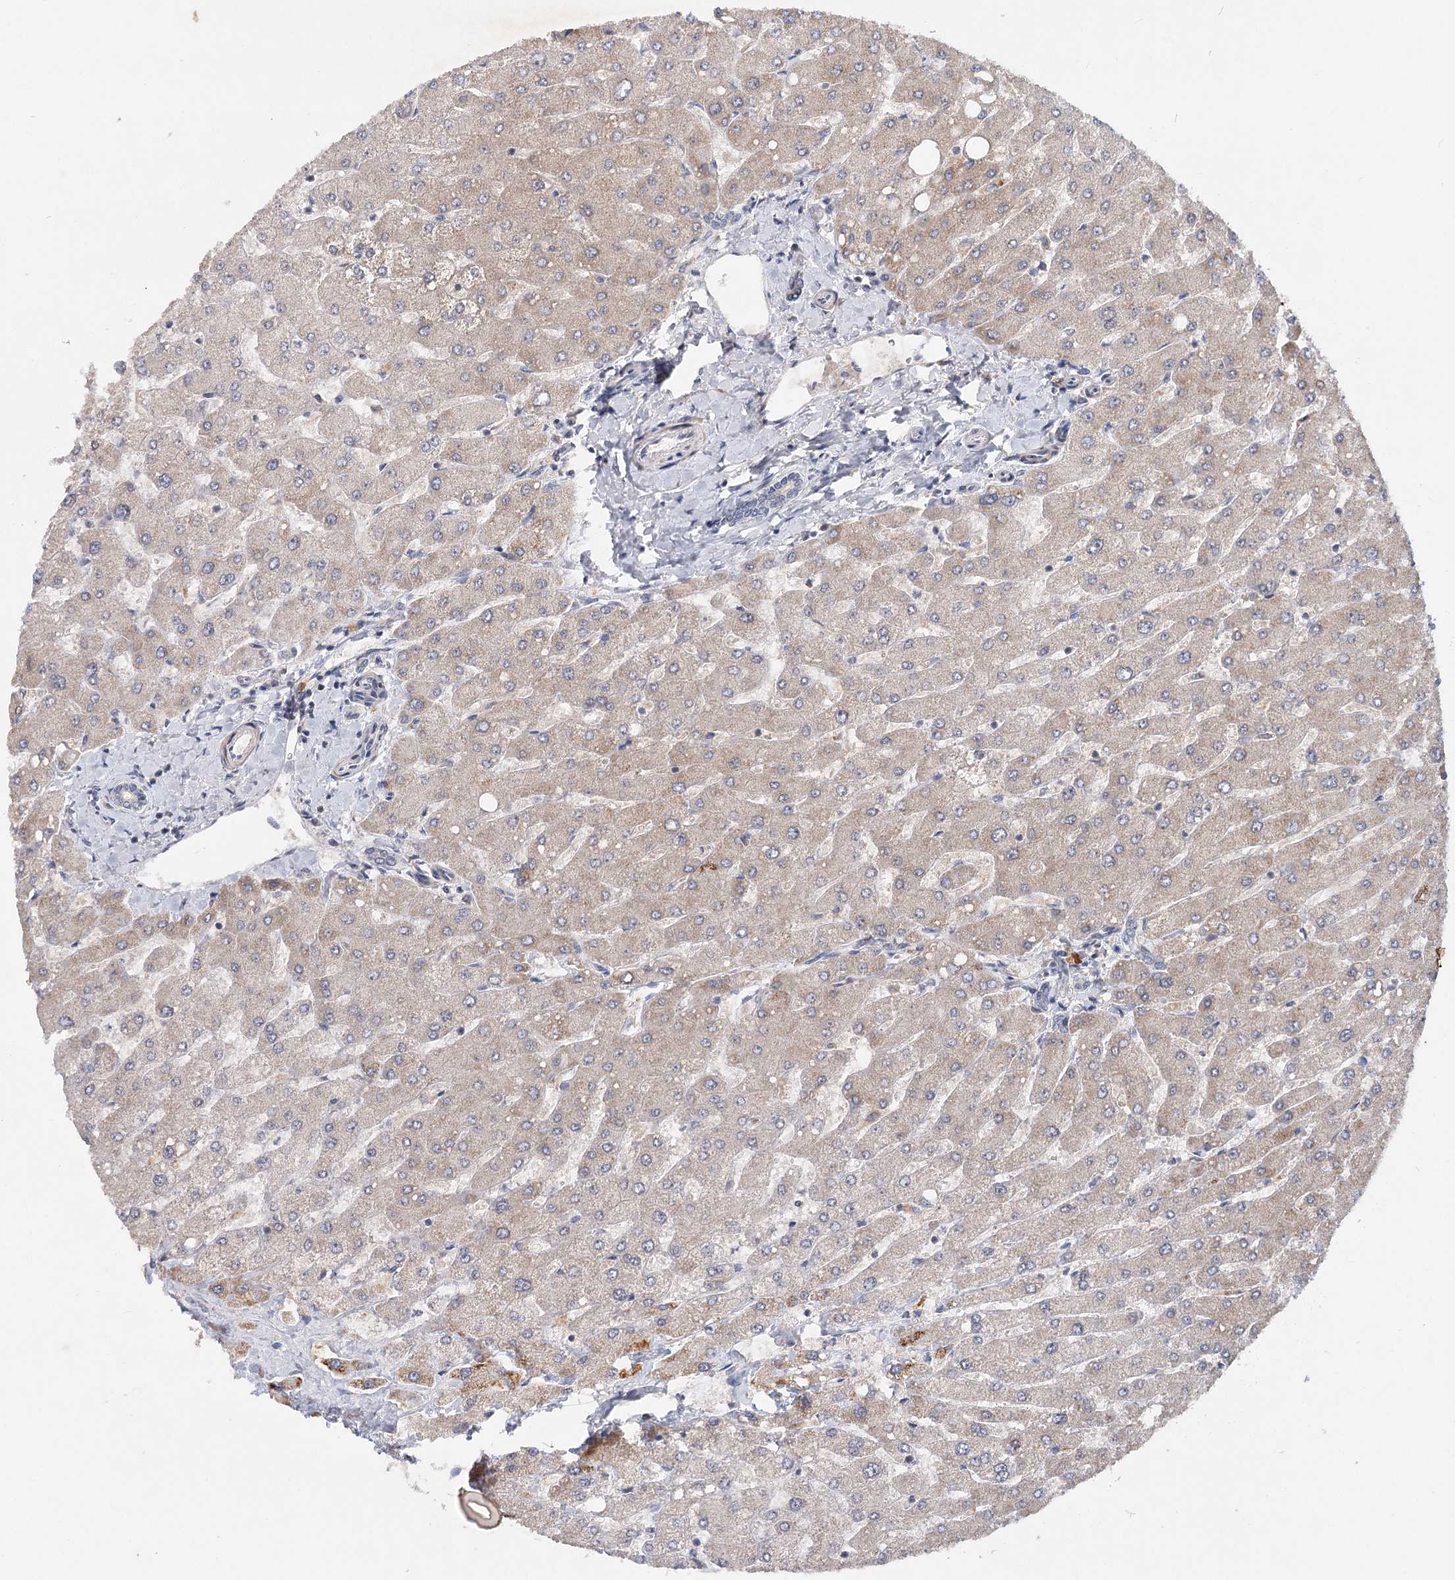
{"staining": {"intensity": "negative", "quantity": "none", "location": "none"}, "tissue": "liver", "cell_type": "Cholangiocytes", "image_type": "normal", "snomed": [{"axis": "morphology", "description": "Normal tissue, NOS"}, {"axis": "topography", "description": "Liver"}], "caption": "A photomicrograph of human liver is negative for staining in cholangiocytes. The staining is performed using DAB (3,3'-diaminobenzidine) brown chromogen with nuclei counter-stained in using hematoxylin.", "gene": "AP3B1", "patient": {"sex": "male", "age": 55}}